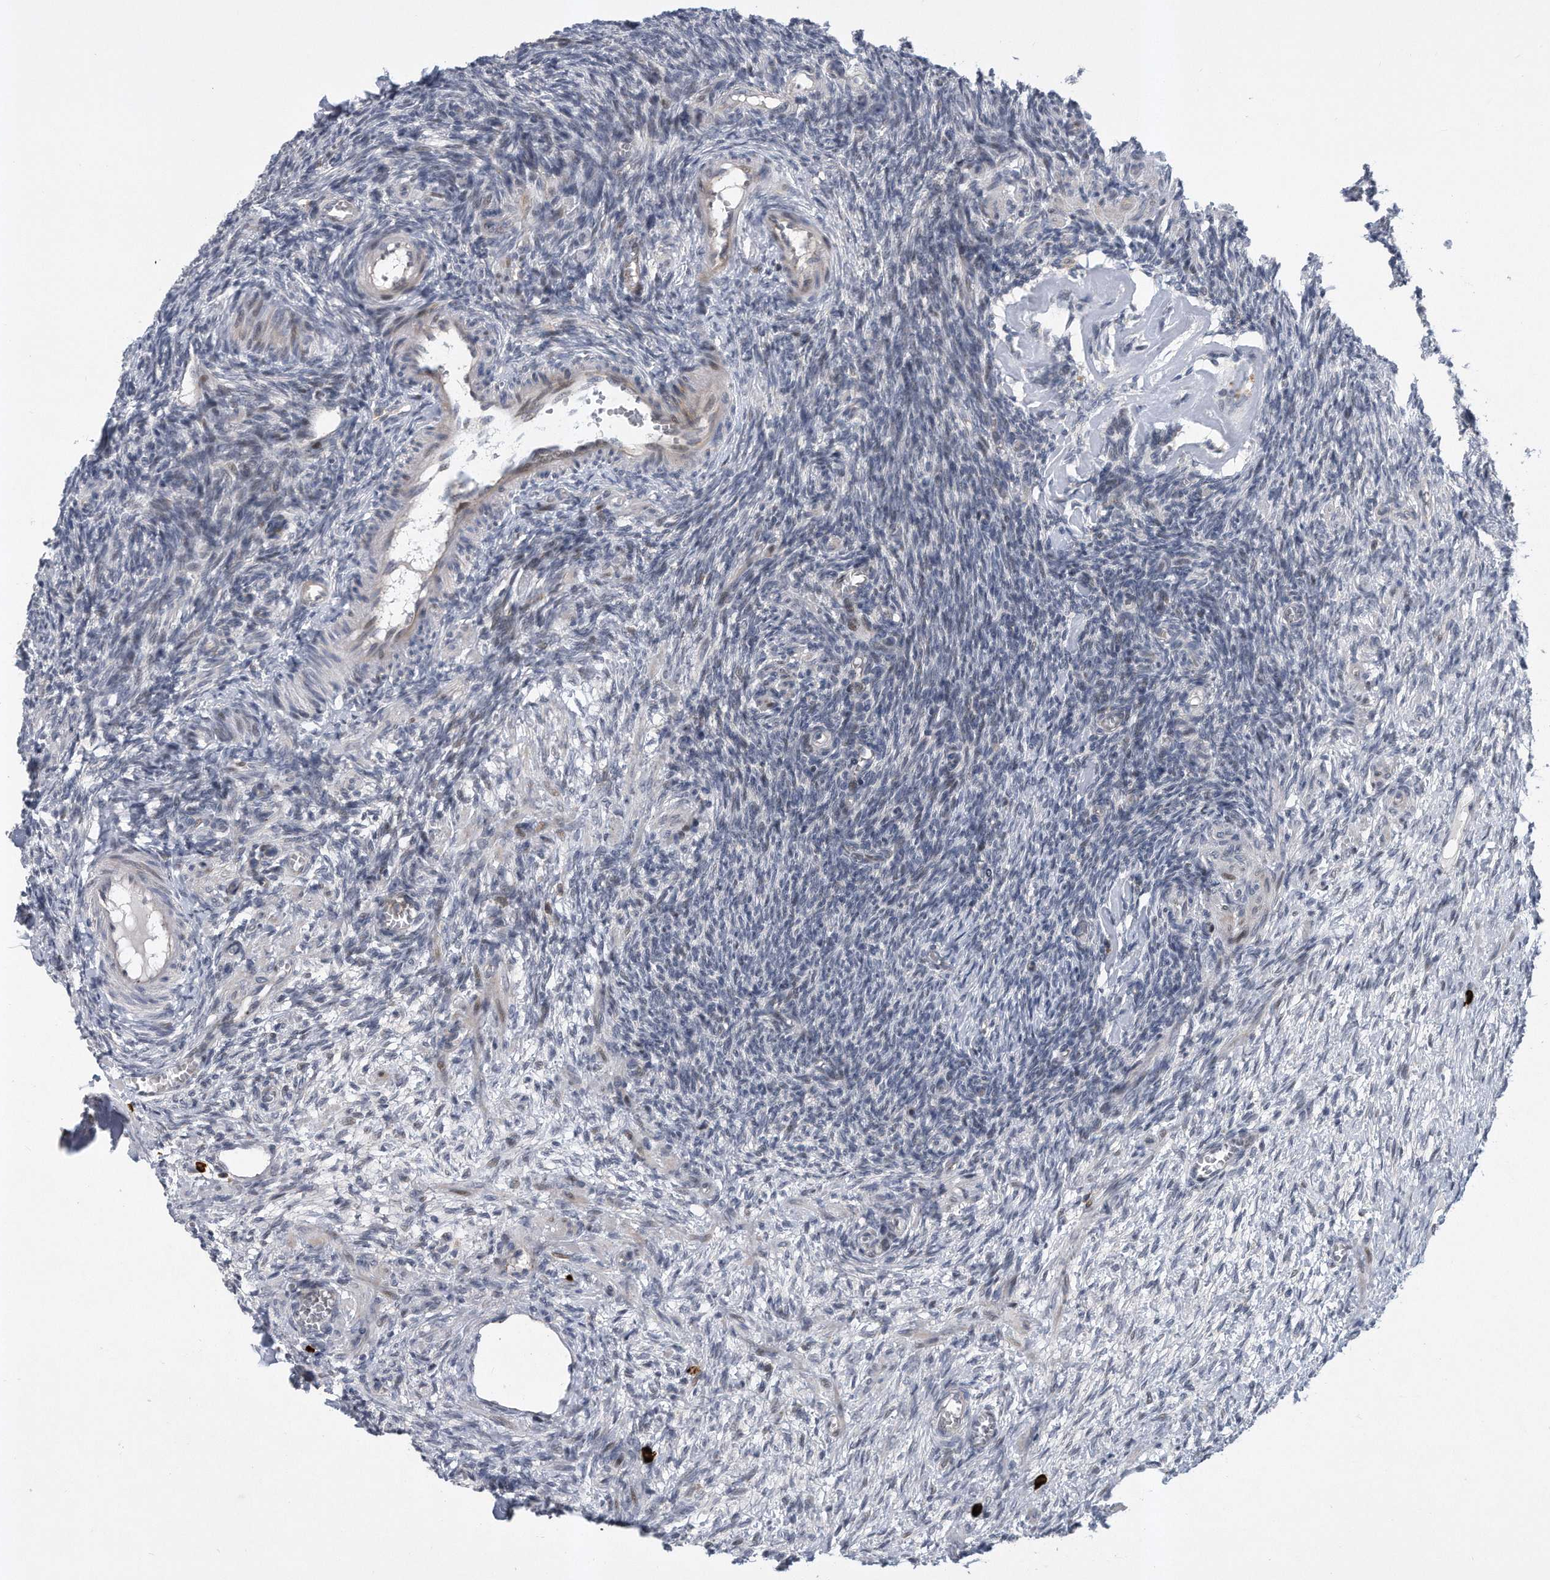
{"staining": {"intensity": "weak", "quantity": "25%-75%", "location": "cytoplasmic/membranous"}, "tissue": "ovary", "cell_type": "Follicle cells", "image_type": "normal", "snomed": [{"axis": "morphology", "description": "Normal tissue, NOS"}, {"axis": "topography", "description": "Ovary"}], "caption": "Weak cytoplasmic/membranous staining is present in about 25%-75% of follicle cells in normal ovary.", "gene": "PGBD2", "patient": {"sex": "female", "age": 27}}